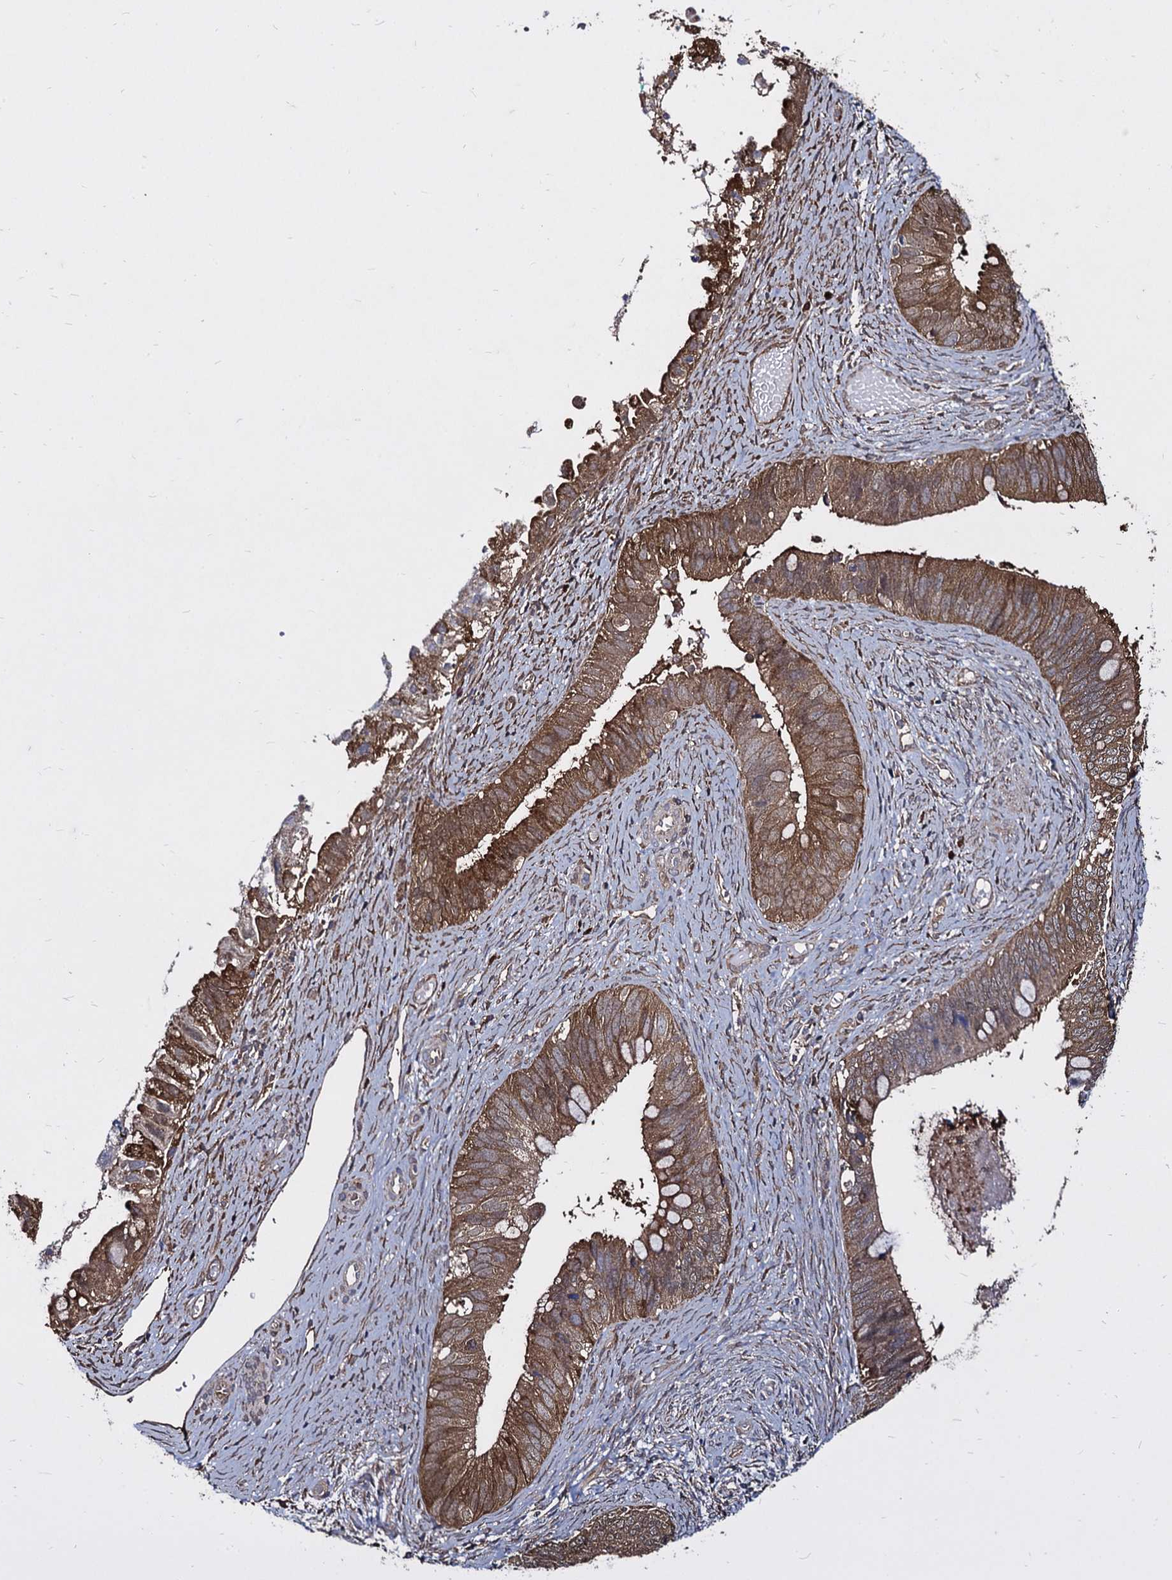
{"staining": {"intensity": "moderate", "quantity": ">75%", "location": "cytoplasmic/membranous"}, "tissue": "cervical cancer", "cell_type": "Tumor cells", "image_type": "cancer", "snomed": [{"axis": "morphology", "description": "Adenocarcinoma, NOS"}, {"axis": "topography", "description": "Cervix"}], "caption": "Immunohistochemistry micrograph of human cervical cancer stained for a protein (brown), which shows medium levels of moderate cytoplasmic/membranous expression in about >75% of tumor cells.", "gene": "NME1", "patient": {"sex": "female", "age": 42}}